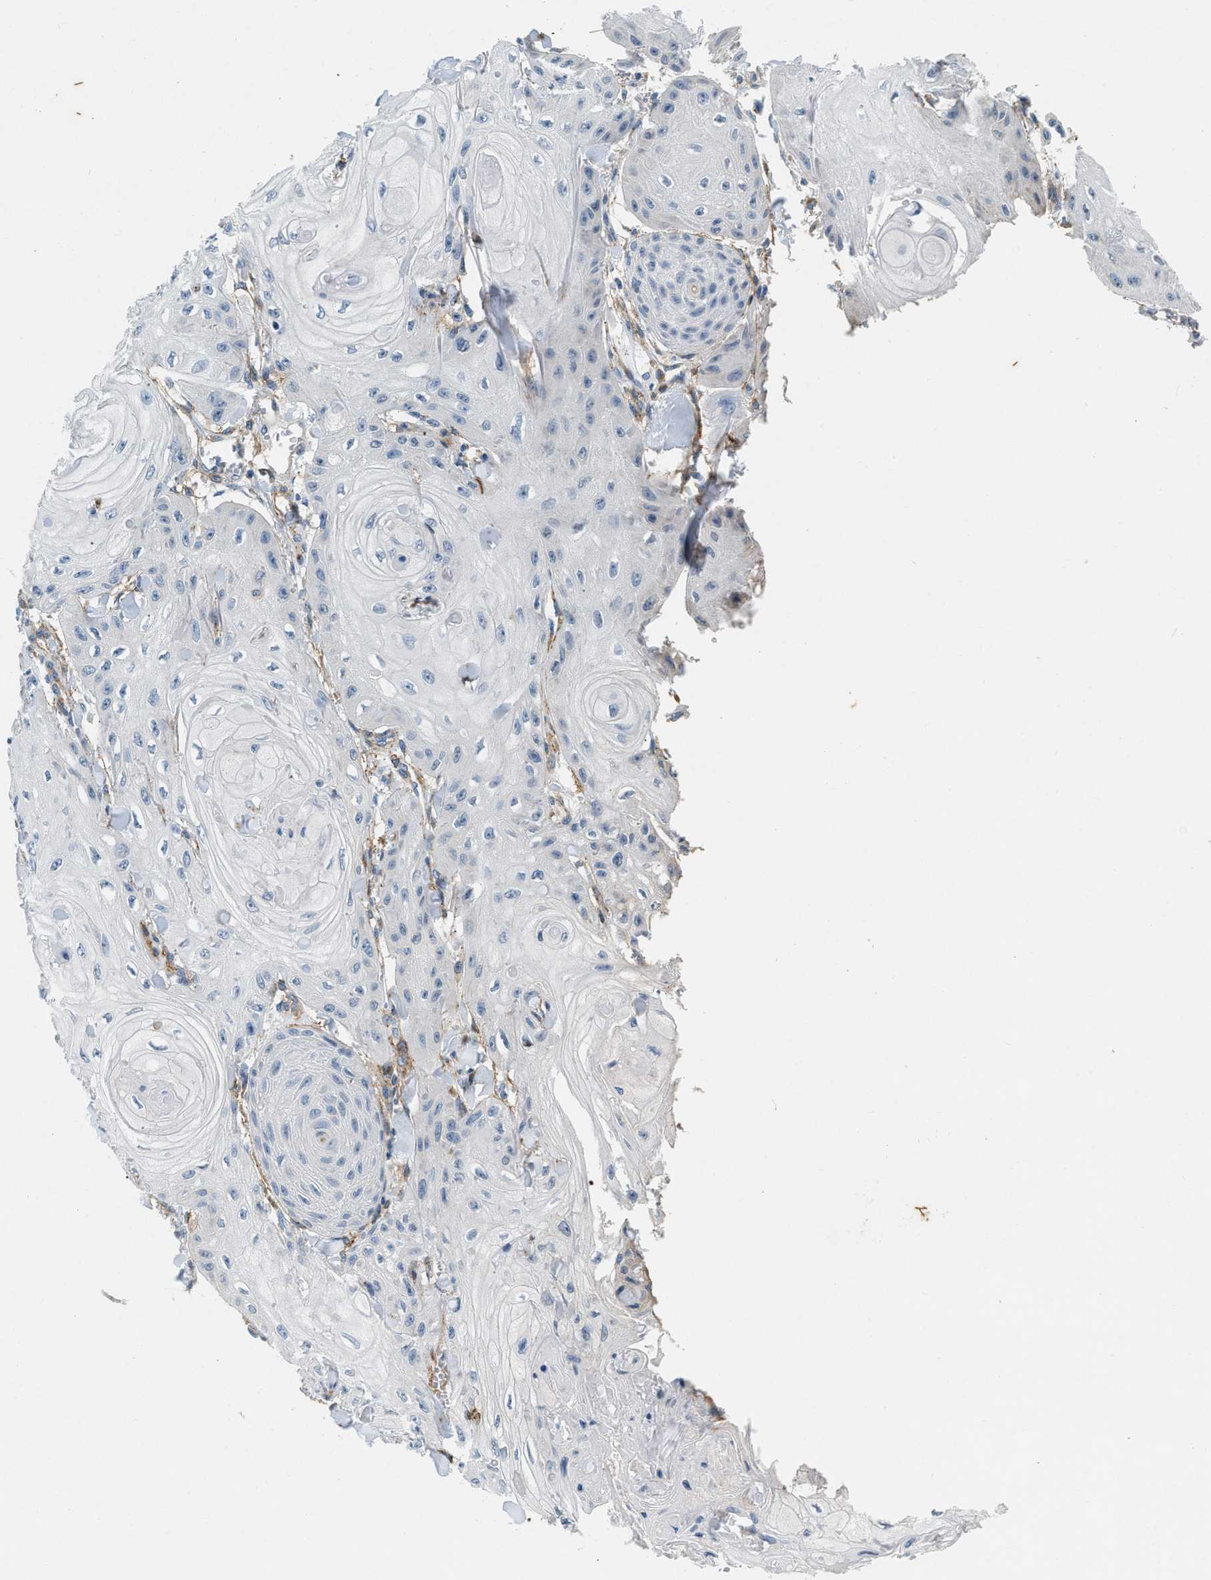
{"staining": {"intensity": "negative", "quantity": "none", "location": "none"}, "tissue": "skin cancer", "cell_type": "Tumor cells", "image_type": "cancer", "snomed": [{"axis": "morphology", "description": "Squamous cell carcinoma, NOS"}, {"axis": "topography", "description": "Skin"}], "caption": "Human skin squamous cell carcinoma stained for a protein using IHC demonstrates no staining in tumor cells.", "gene": "PDGFRA", "patient": {"sex": "male", "age": 74}}